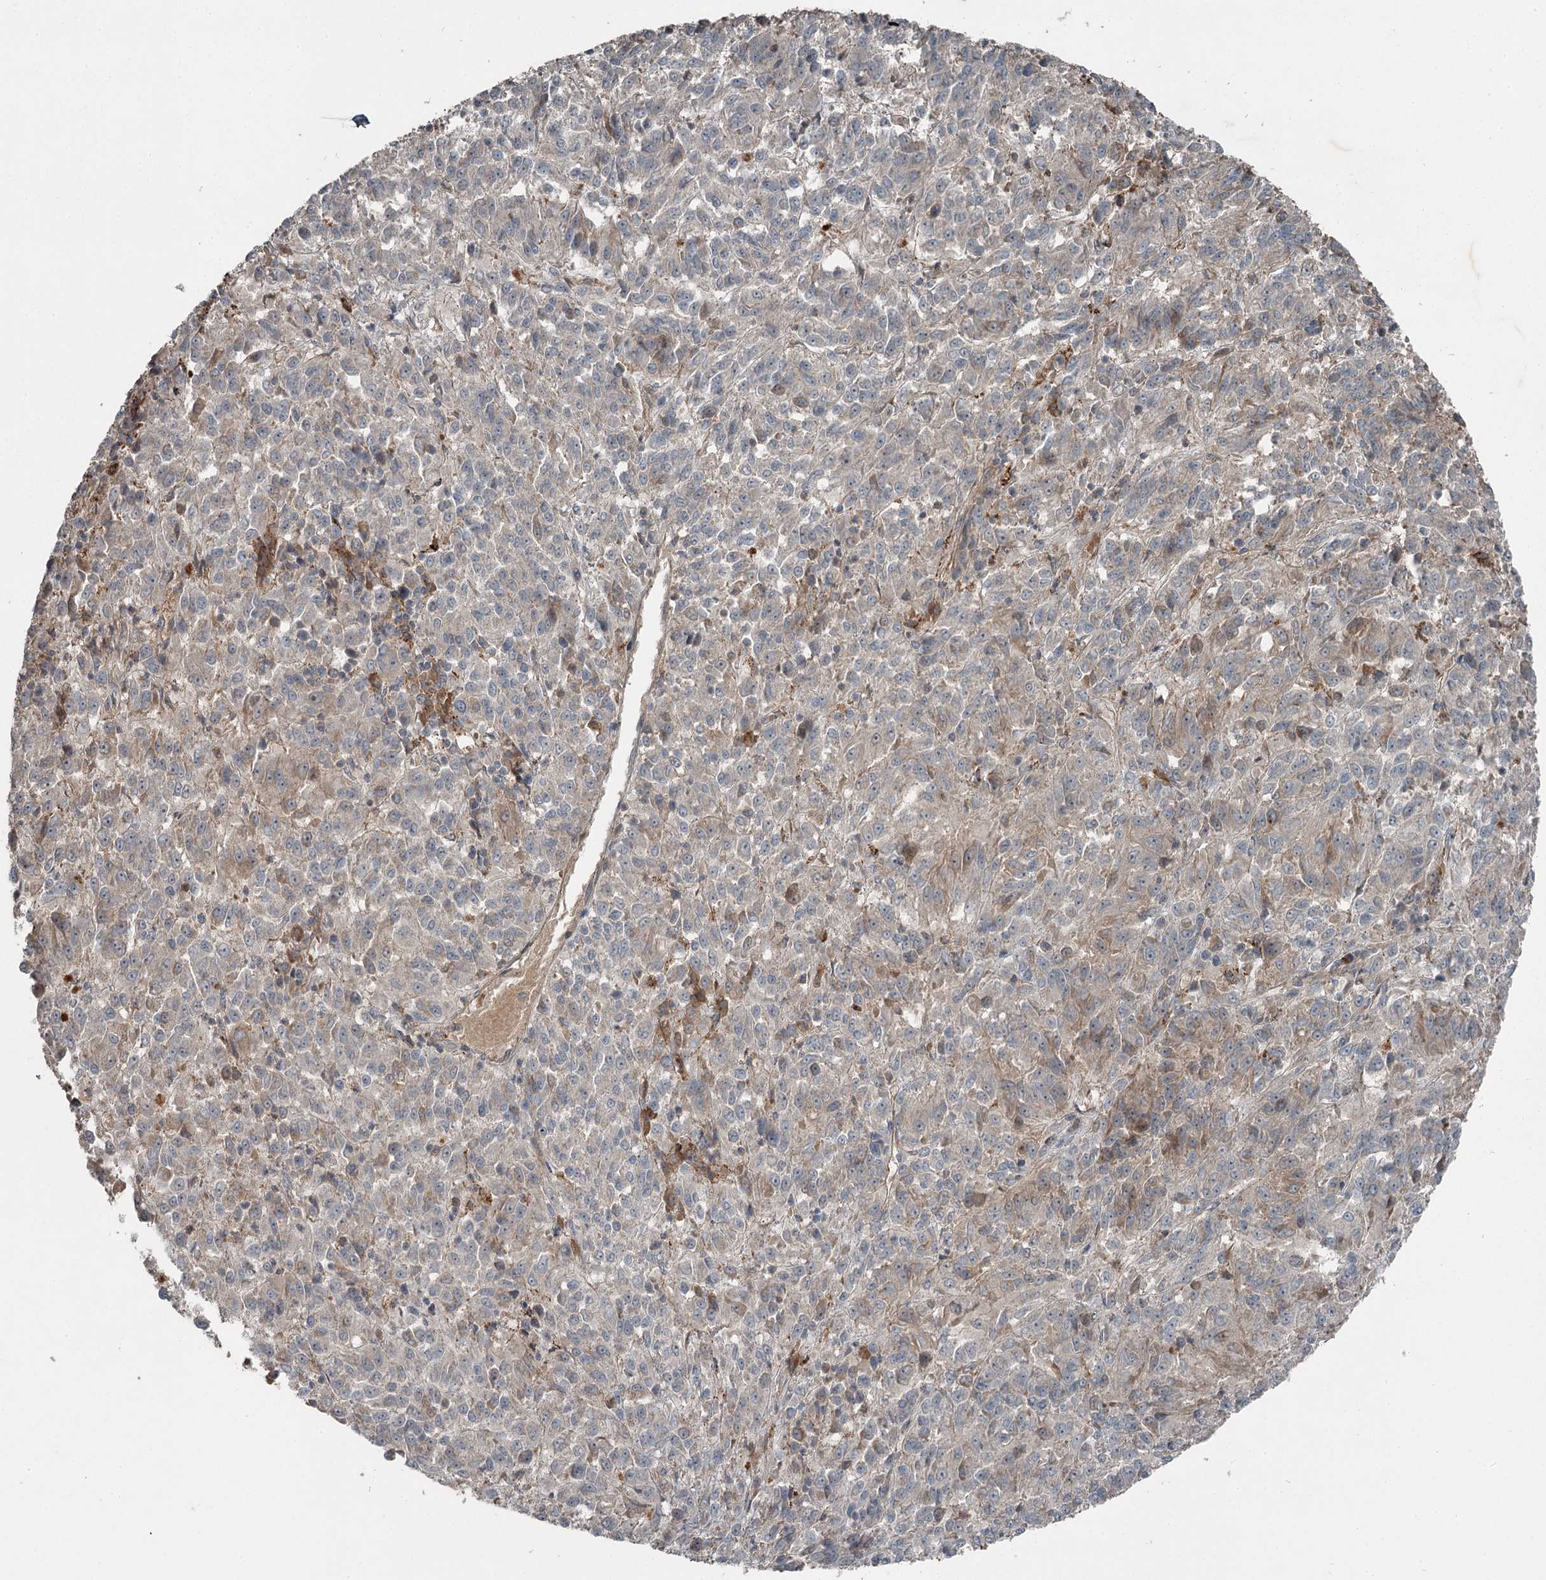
{"staining": {"intensity": "negative", "quantity": "none", "location": "none"}, "tissue": "melanoma", "cell_type": "Tumor cells", "image_type": "cancer", "snomed": [{"axis": "morphology", "description": "Malignant melanoma, Metastatic site"}, {"axis": "topography", "description": "Lung"}], "caption": "Melanoma stained for a protein using immunohistochemistry reveals no expression tumor cells.", "gene": "SLC39A8", "patient": {"sex": "male", "age": 64}}